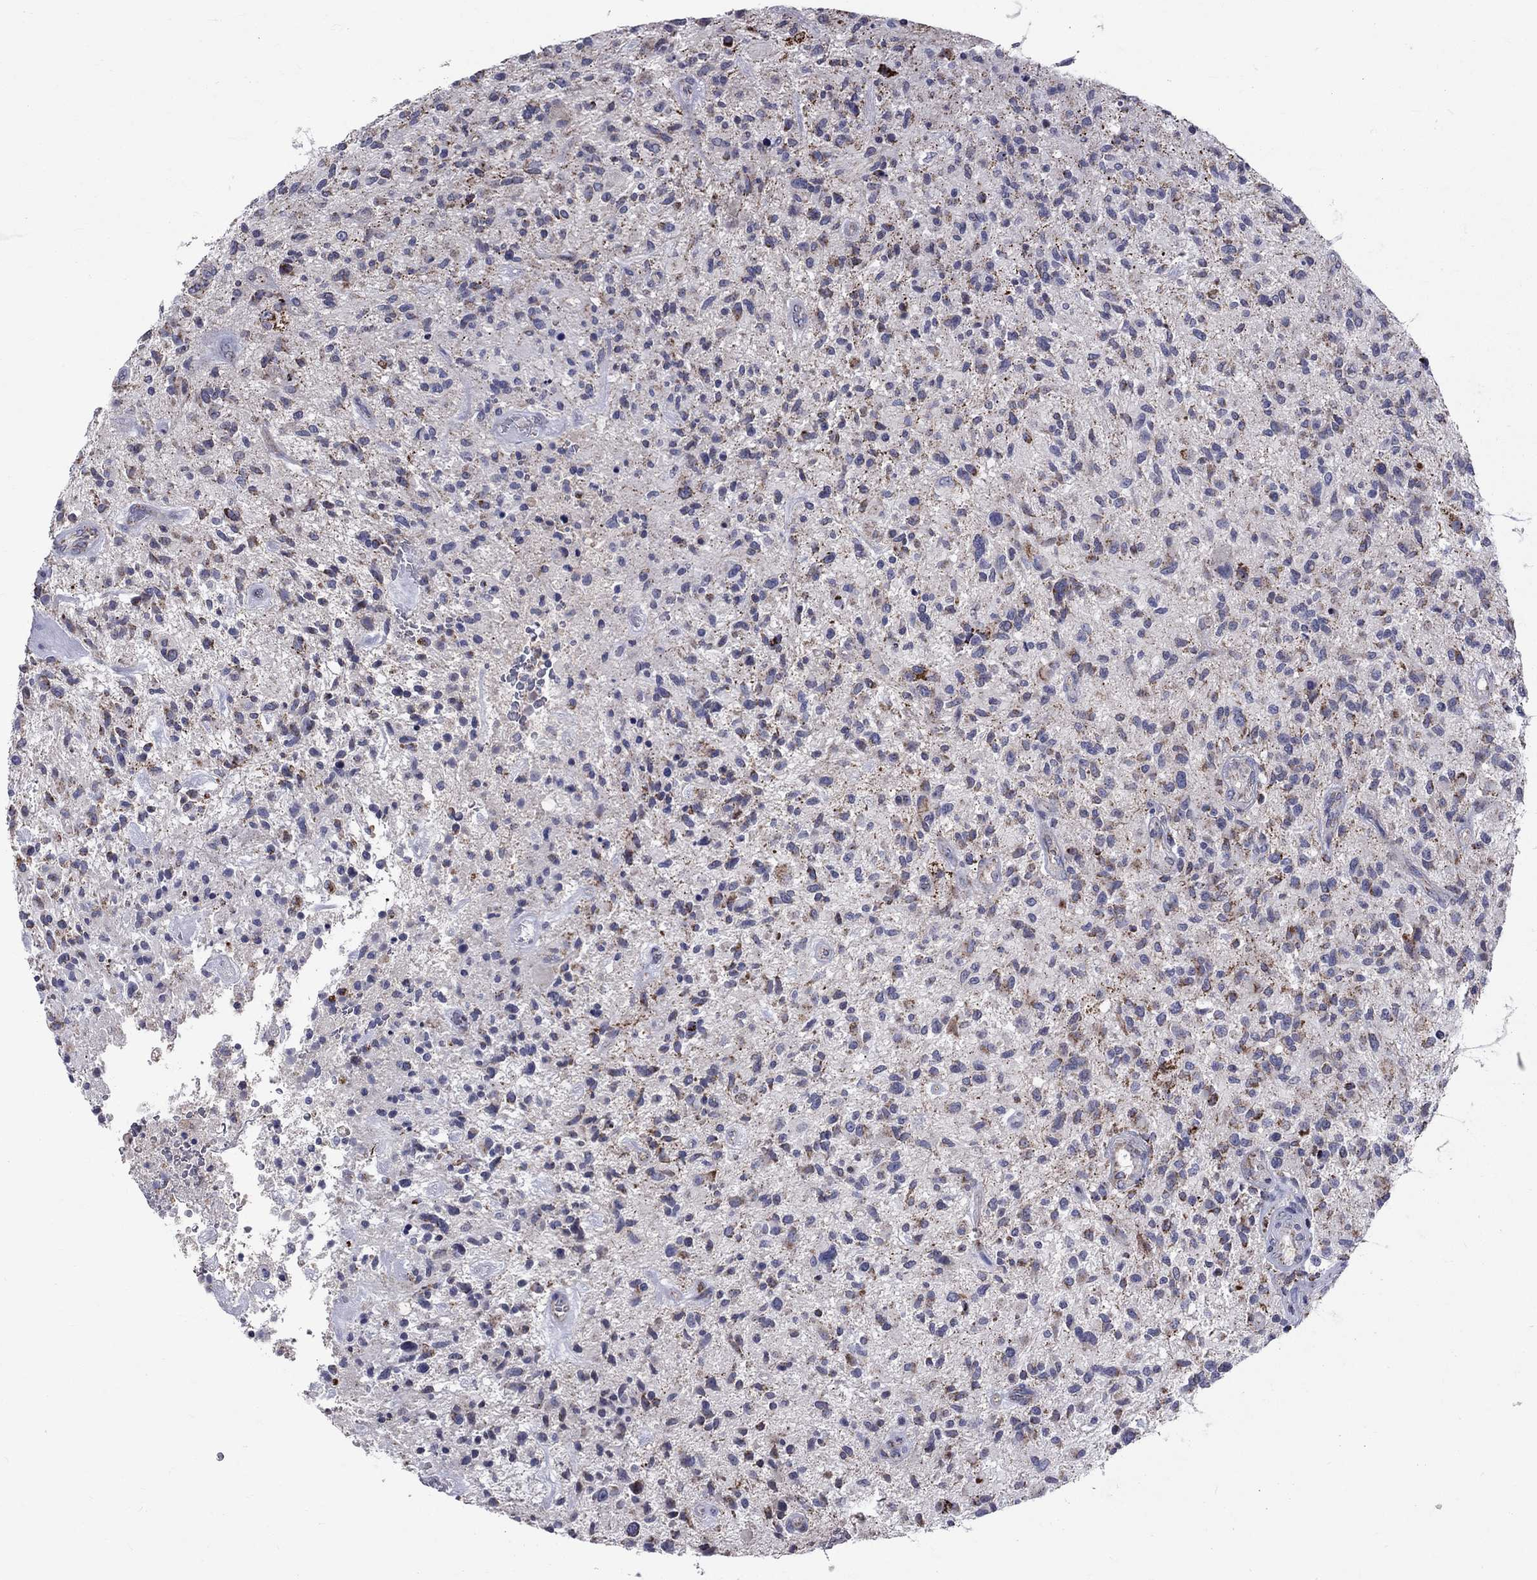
{"staining": {"intensity": "negative", "quantity": "none", "location": "none"}, "tissue": "glioma", "cell_type": "Tumor cells", "image_type": "cancer", "snomed": [{"axis": "morphology", "description": "Glioma, malignant, High grade"}, {"axis": "topography", "description": "Brain"}], "caption": "Malignant high-grade glioma was stained to show a protein in brown. There is no significant positivity in tumor cells.", "gene": "SLC4A10", "patient": {"sex": "male", "age": 47}}